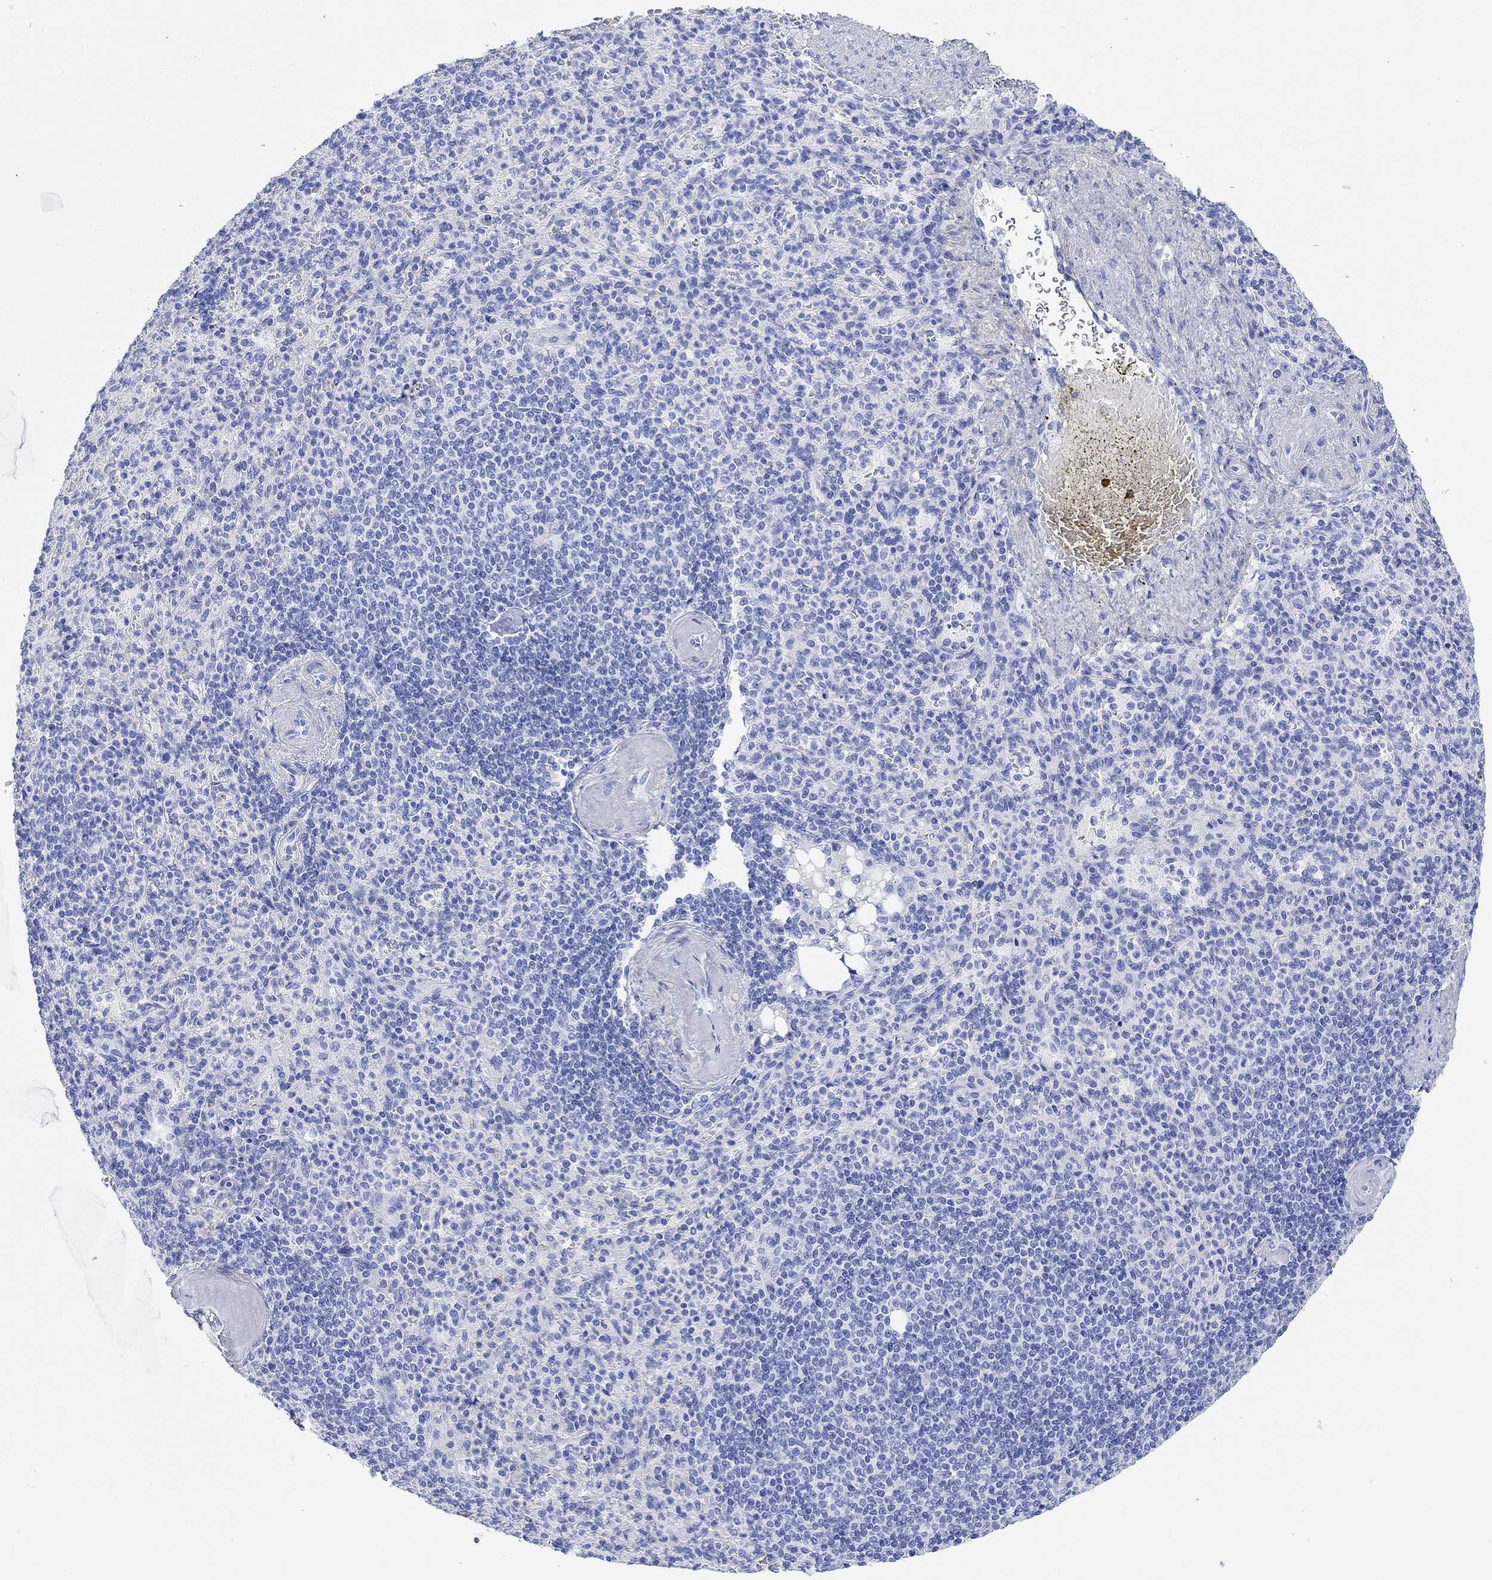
{"staining": {"intensity": "negative", "quantity": "none", "location": "none"}, "tissue": "spleen", "cell_type": "Cells in red pulp", "image_type": "normal", "snomed": [{"axis": "morphology", "description": "Normal tissue, NOS"}, {"axis": "topography", "description": "Spleen"}], "caption": "IHC of normal spleen shows no staining in cells in red pulp. The staining is performed using DAB (3,3'-diaminobenzidine) brown chromogen with nuclei counter-stained in using hematoxylin.", "gene": "ANKRD33", "patient": {"sex": "female", "age": 74}}